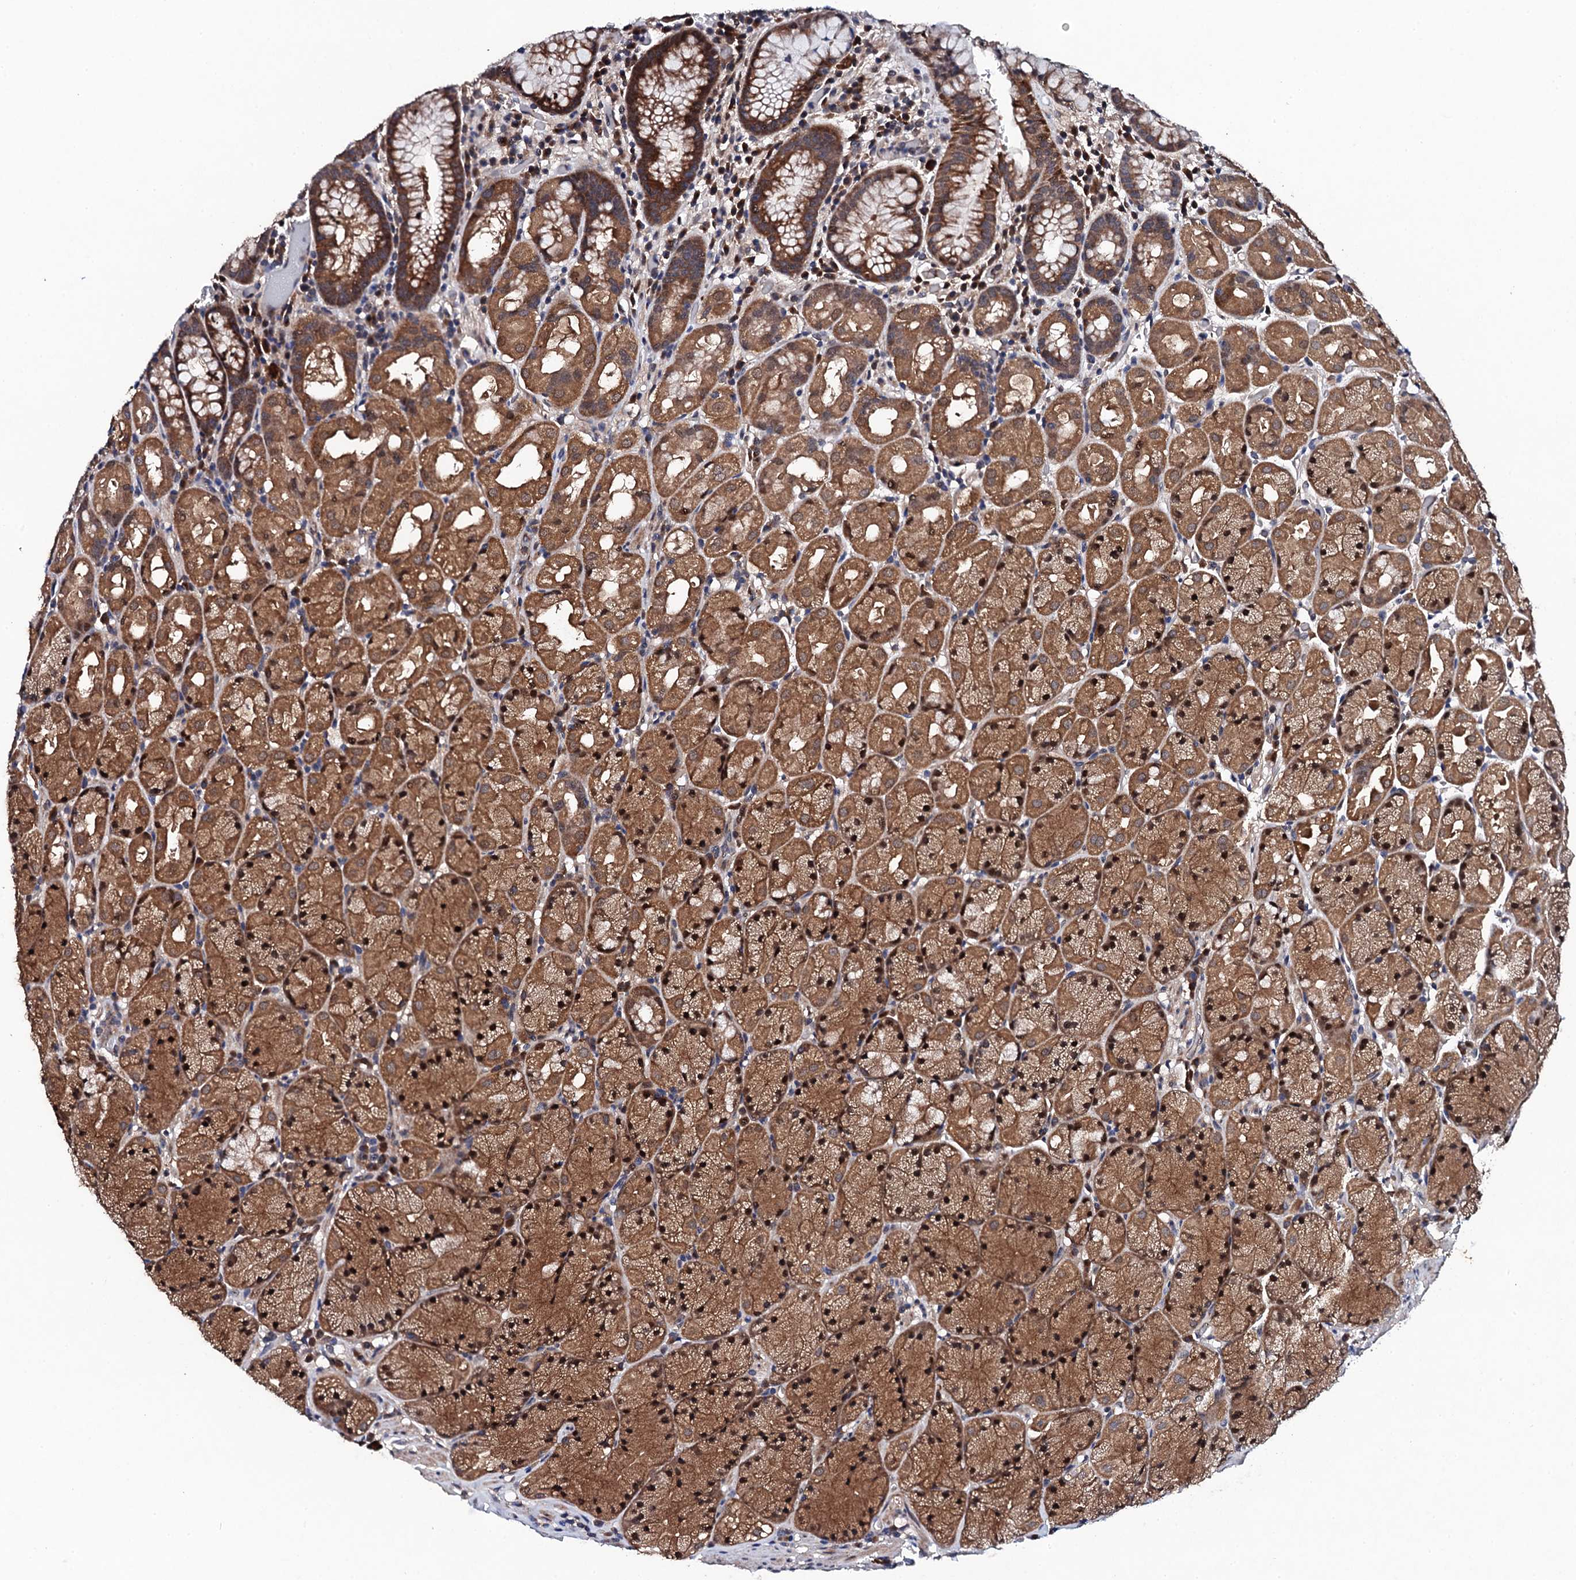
{"staining": {"intensity": "strong", "quantity": ">75%", "location": "cytoplasmic/membranous,nuclear"}, "tissue": "stomach", "cell_type": "Glandular cells", "image_type": "normal", "snomed": [{"axis": "morphology", "description": "Normal tissue, NOS"}, {"axis": "topography", "description": "Stomach, upper"}, {"axis": "topography", "description": "Stomach, lower"}], "caption": "Human stomach stained for a protein (brown) displays strong cytoplasmic/membranous,nuclear positive positivity in about >75% of glandular cells.", "gene": "IP6K1", "patient": {"sex": "male", "age": 80}}